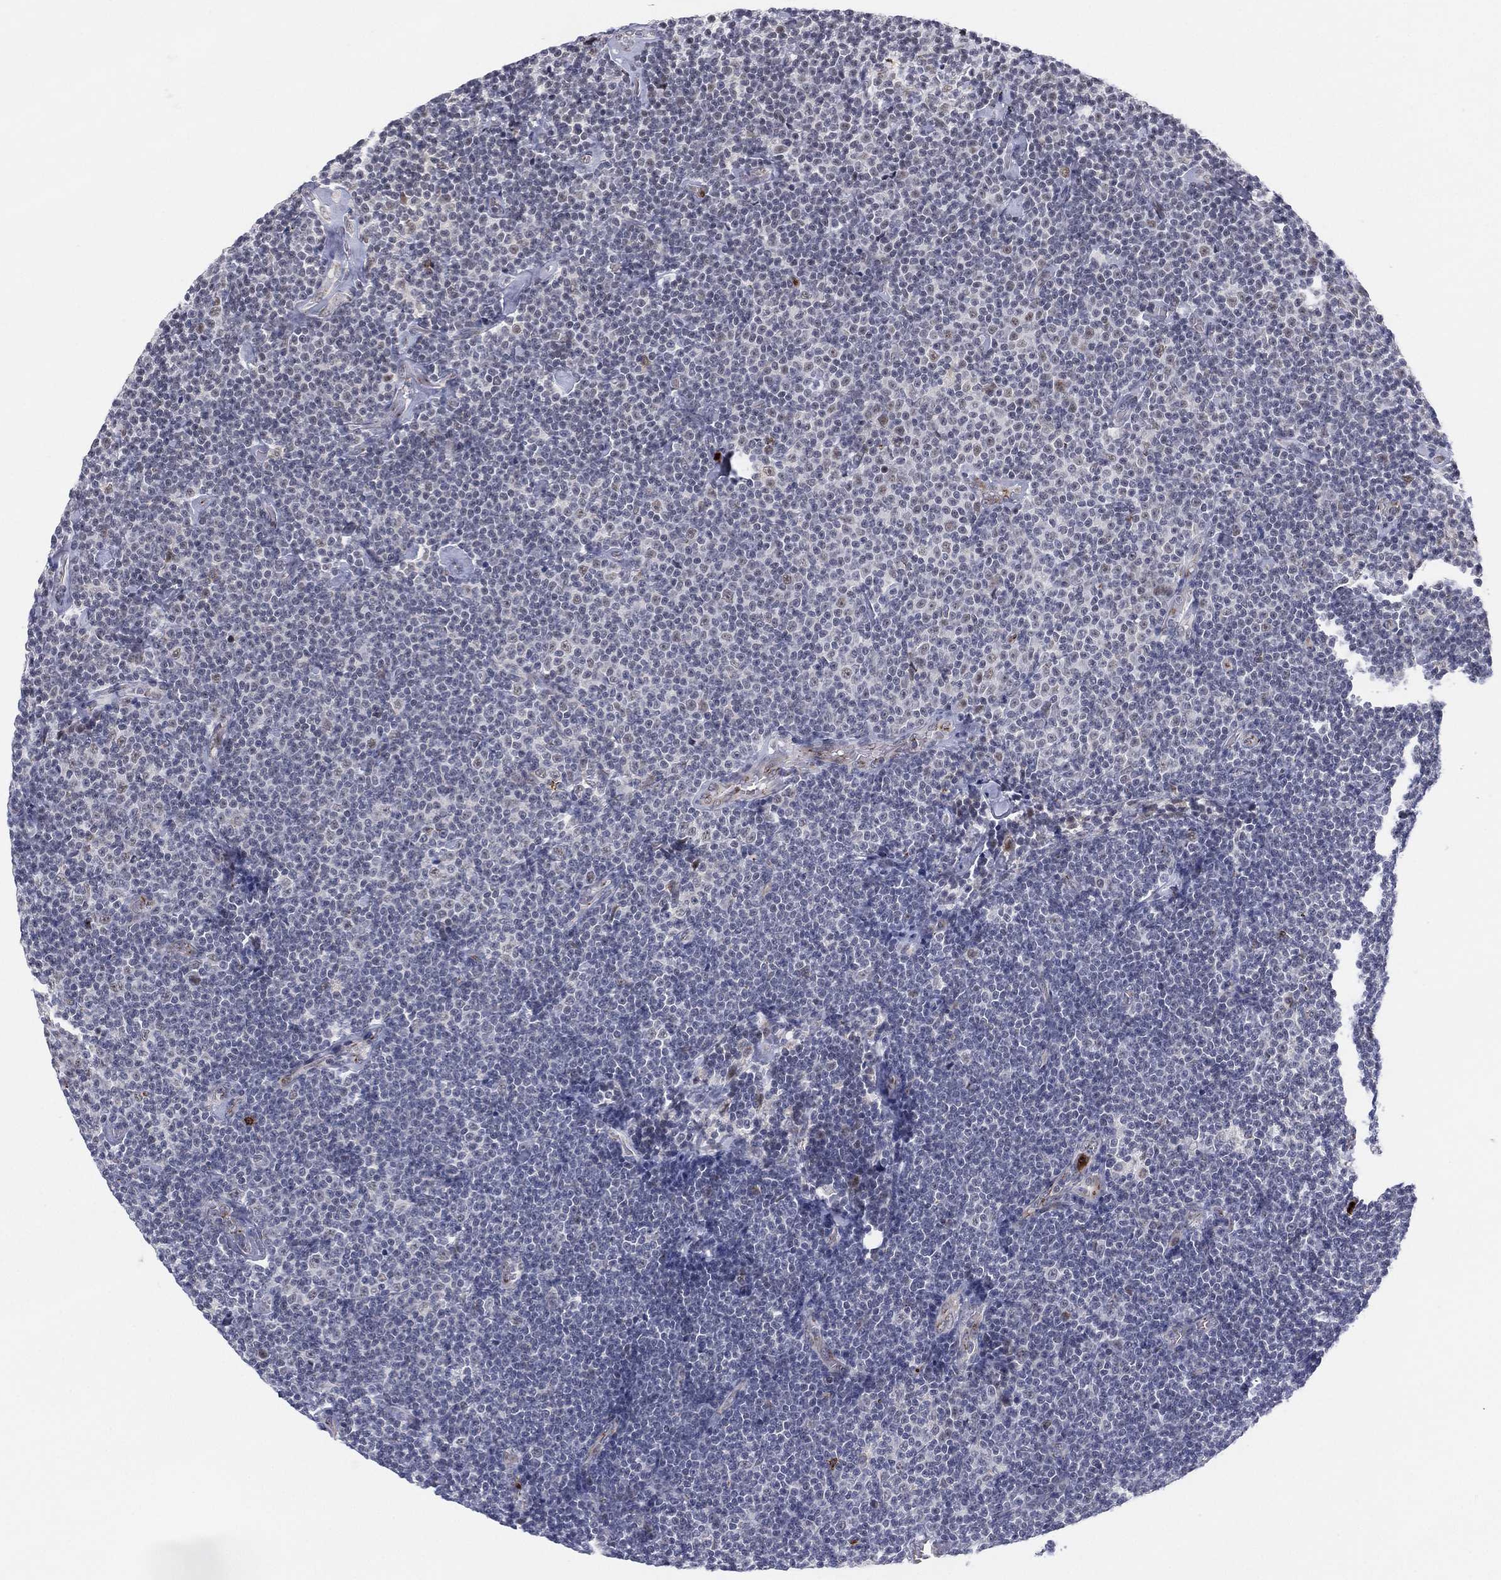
{"staining": {"intensity": "negative", "quantity": "none", "location": "none"}, "tissue": "lymphoma", "cell_type": "Tumor cells", "image_type": "cancer", "snomed": [{"axis": "morphology", "description": "Malignant lymphoma, non-Hodgkin's type, Low grade"}, {"axis": "topography", "description": "Lymph node"}], "caption": "The photomicrograph reveals no staining of tumor cells in low-grade malignant lymphoma, non-Hodgkin's type.", "gene": "CD177", "patient": {"sex": "male", "age": 81}}